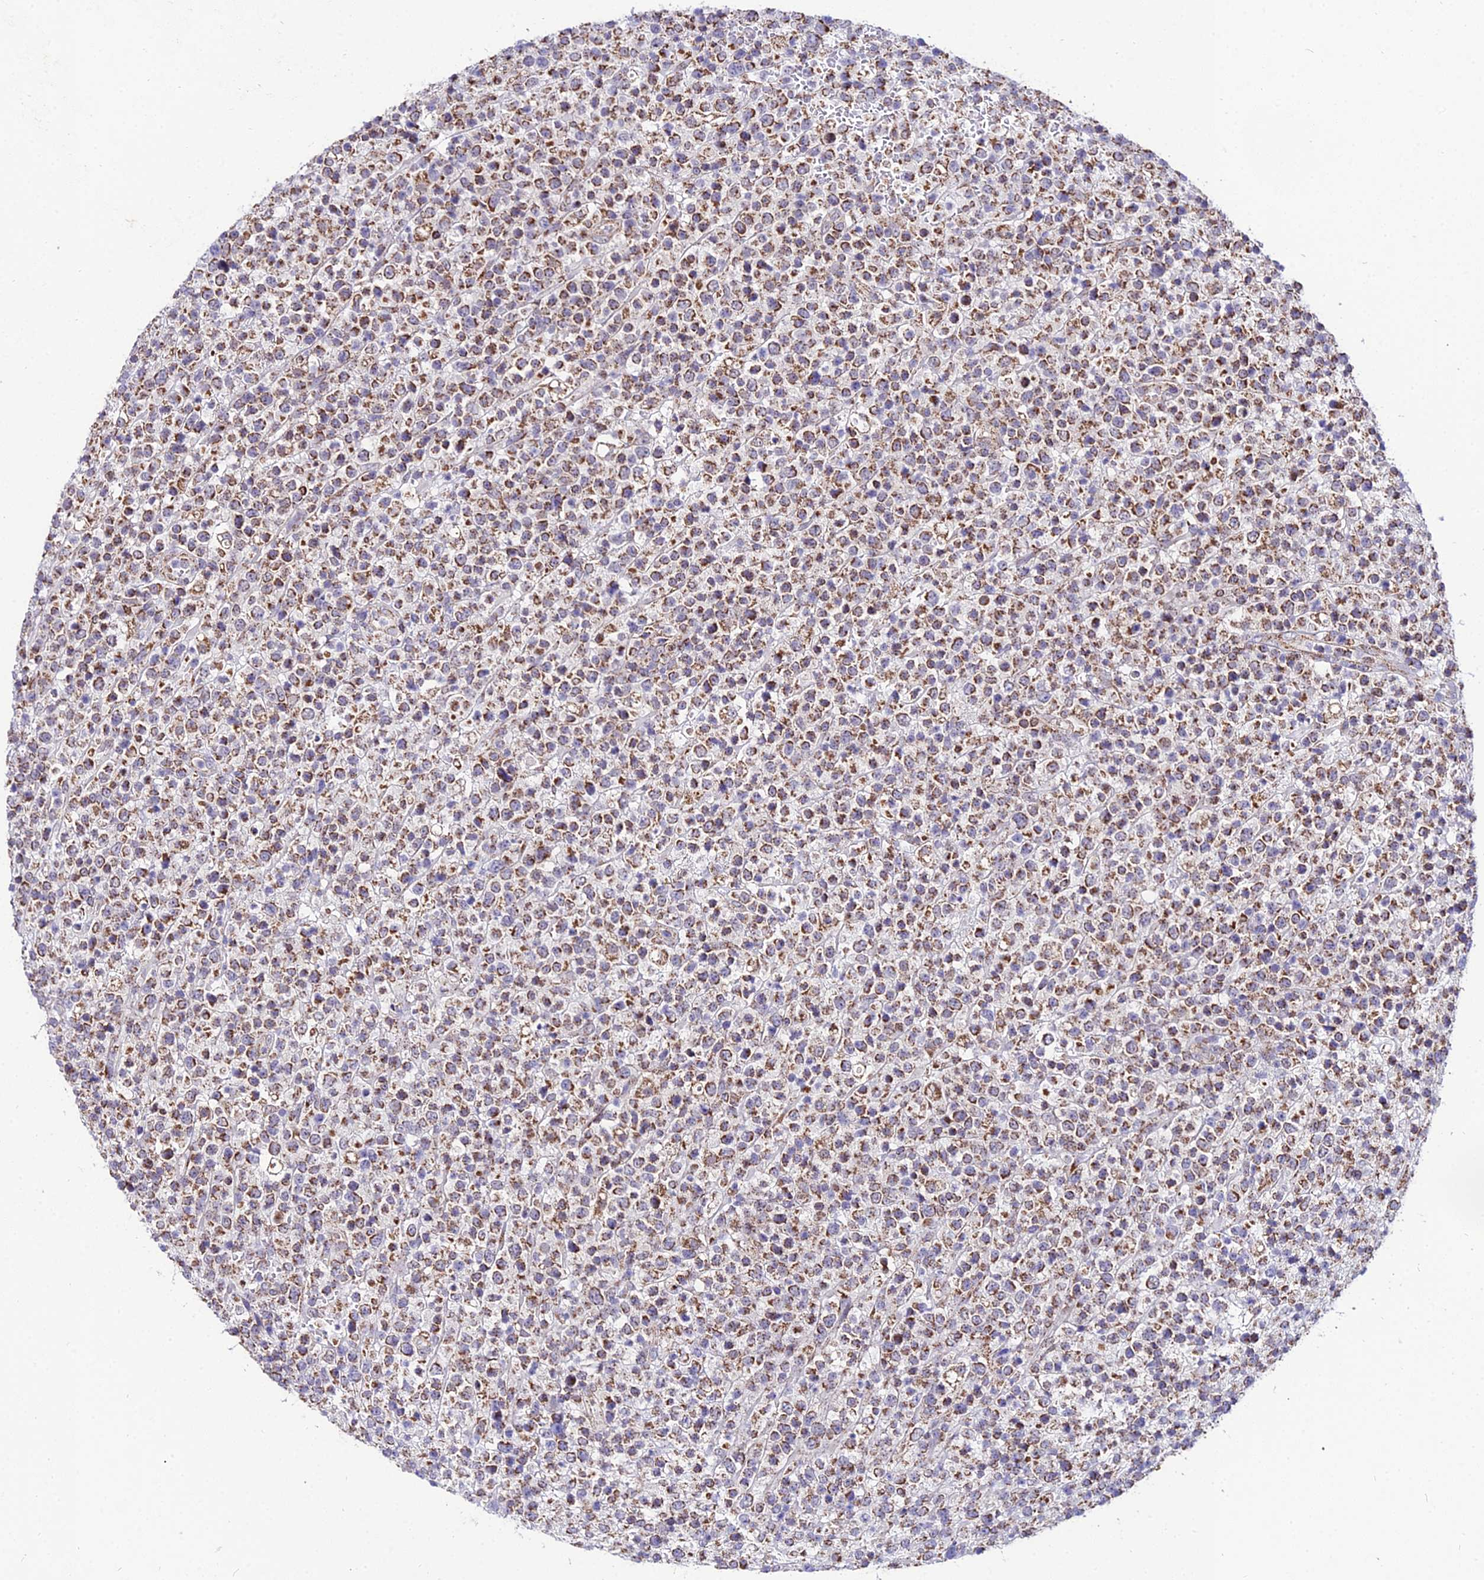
{"staining": {"intensity": "moderate", "quantity": ">75%", "location": "cytoplasmic/membranous"}, "tissue": "lymphoma", "cell_type": "Tumor cells", "image_type": "cancer", "snomed": [{"axis": "morphology", "description": "Malignant lymphoma, non-Hodgkin's type, High grade"}, {"axis": "topography", "description": "Colon"}], "caption": "The image demonstrates staining of lymphoma, revealing moderate cytoplasmic/membranous protein positivity (brown color) within tumor cells. Immunohistochemistry stains the protein in brown and the nuclei are stained blue.", "gene": "PSMD2", "patient": {"sex": "female", "age": 53}}